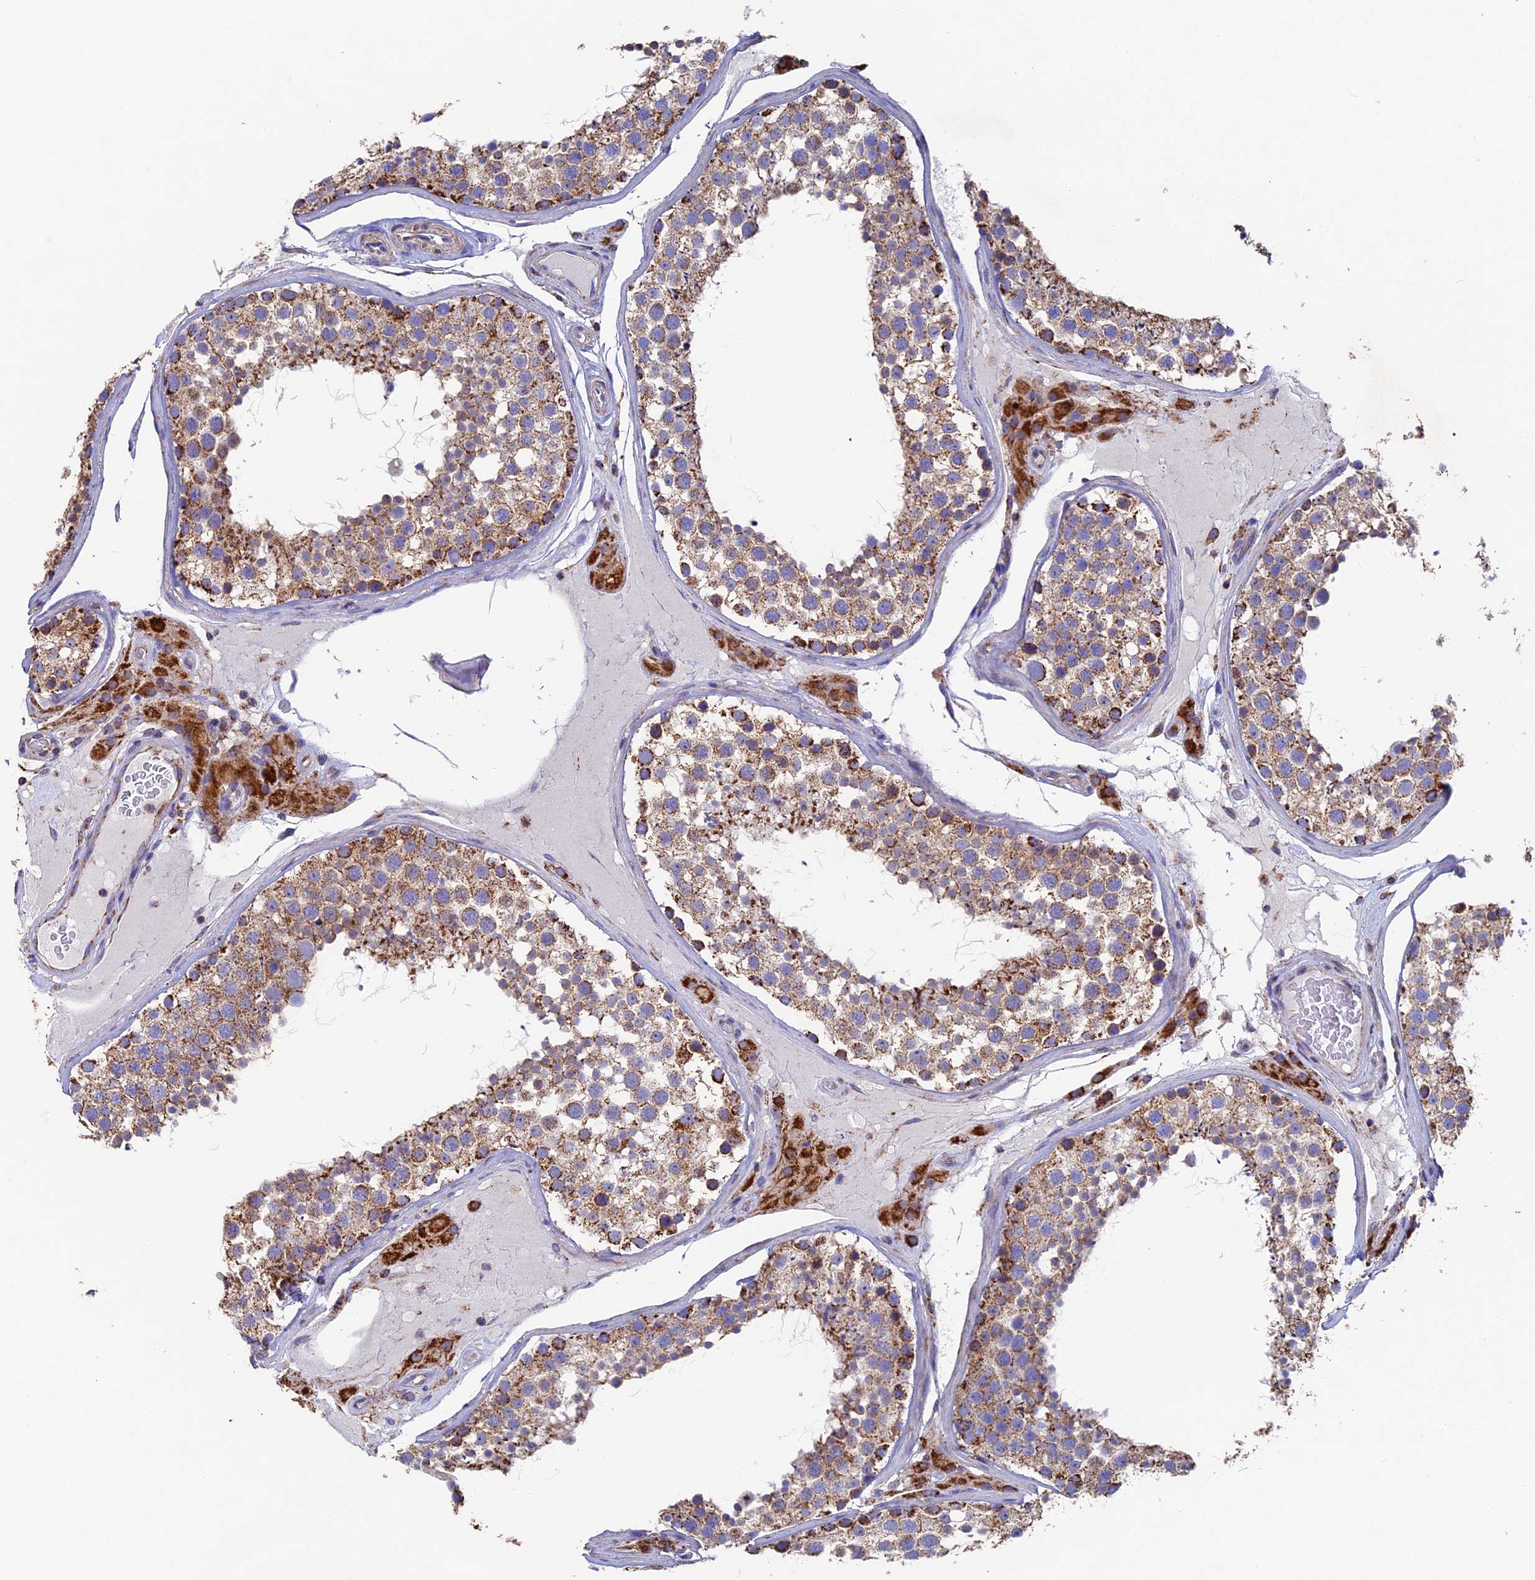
{"staining": {"intensity": "moderate", "quantity": ">75%", "location": "cytoplasmic/membranous"}, "tissue": "testis", "cell_type": "Cells in seminiferous ducts", "image_type": "normal", "snomed": [{"axis": "morphology", "description": "Normal tissue, NOS"}, {"axis": "topography", "description": "Testis"}], "caption": "IHC staining of benign testis, which shows medium levels of moderate cytoplasmic/membranous positivity in approximately >75% of cells in seminiferous ducts indicating moderate cytoplasmic/membranous protein expression. The staining was performed using DAB (brown) for protein detection and nuclei were counterstained in hematoxylin (blue).", "gene": "ADAT1", "patient": {"sex": "male", "age": 46}}